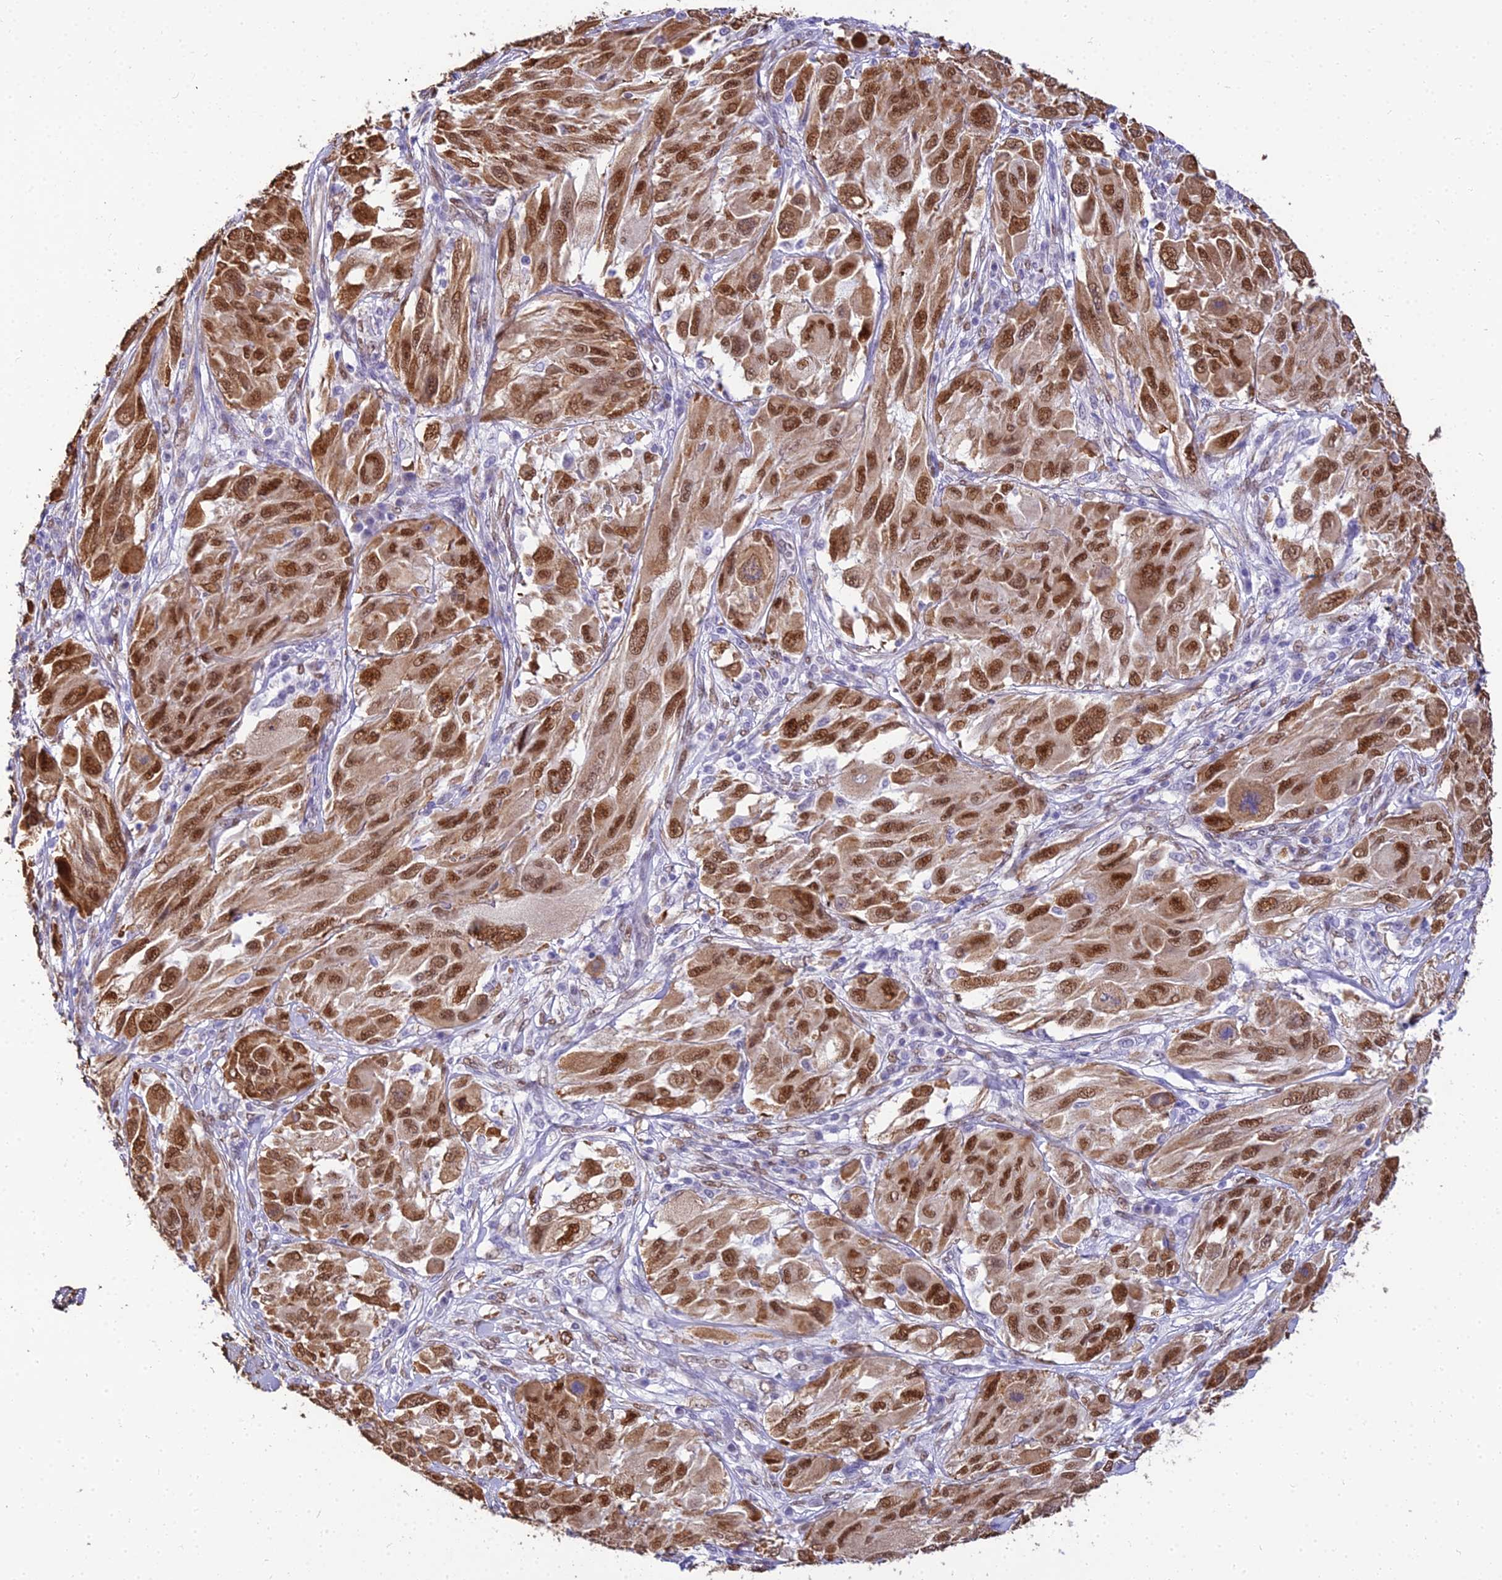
{"staining": {"intensity": "strong", "quantity": ">75%", "location": "nuclear"}, "tissue": "melanoma", "cell_type": "Tumor cells", "image_type": "cancer", "snomed": [{"axis": "morphology", "description": "Malignant melanoma, NOS"}, {"axis": "topography", "description": "Skin"}], "caption": "Melanoma stained for a protein demonstrates strong nuclear positivity in tumor cells.", "gene": "BCL9", "patient": {"sex": "female", "age": 91}}